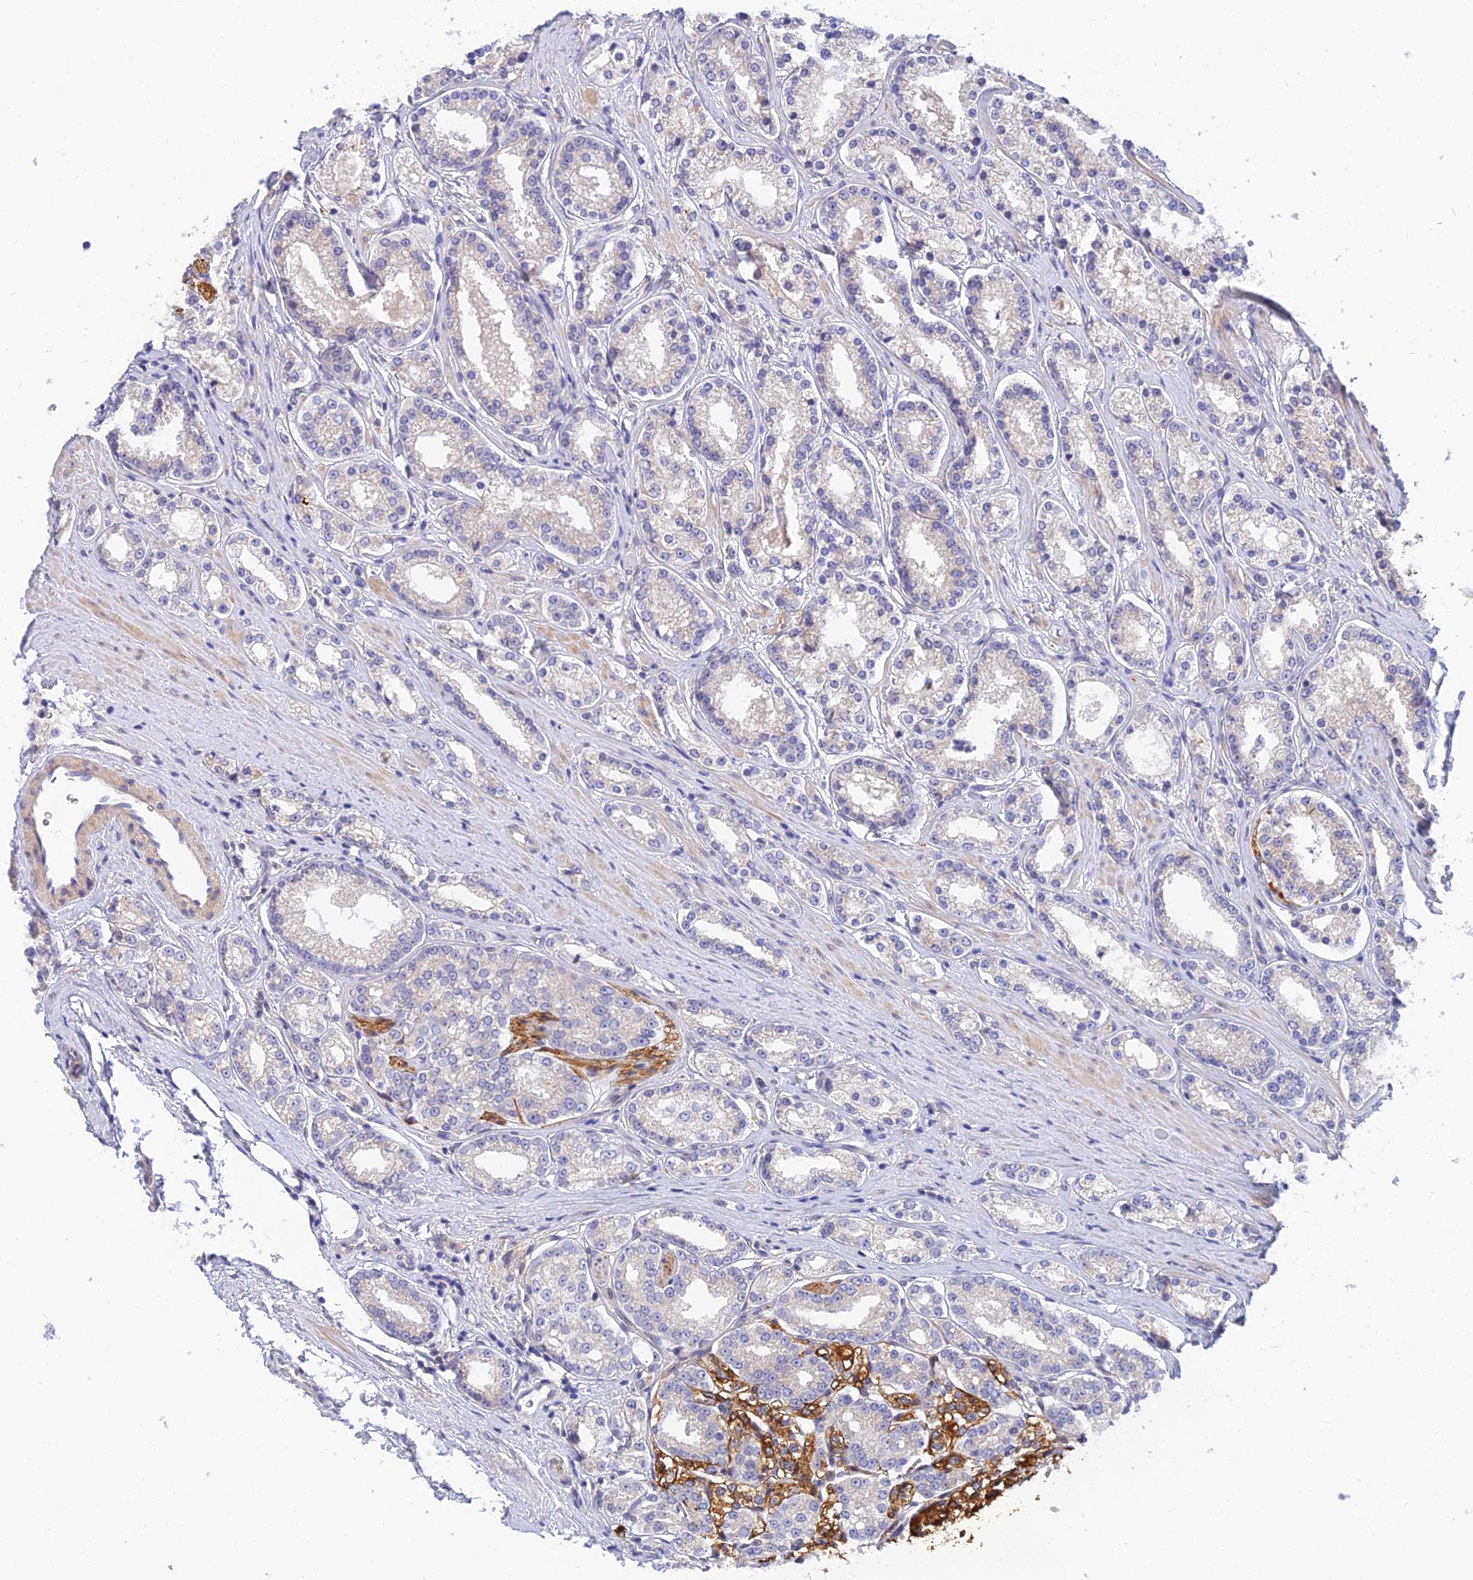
{"staining": {"intensity": "negative", "quantity": "none", "location": "none"}, "tissue": "prostate cancer", "cell_type": "Tumor cells", "image_type": "cancer", "snomed": [{"axis": "morphology", "description": "Normal tissue, NOS"}, {"axis": "morphology", "description": "Adenocarcinoma, High grade"}, {"axis": "topography", "description": "Prostate"}], "caption": "High power microscopy image of an immunohistochemistry image of prostate adenocarcinoma (high-grade), revealing no significant staining in tumor cells.", "gene": "ANKS4B", "patient": {"sex": "male", "age": 83}}